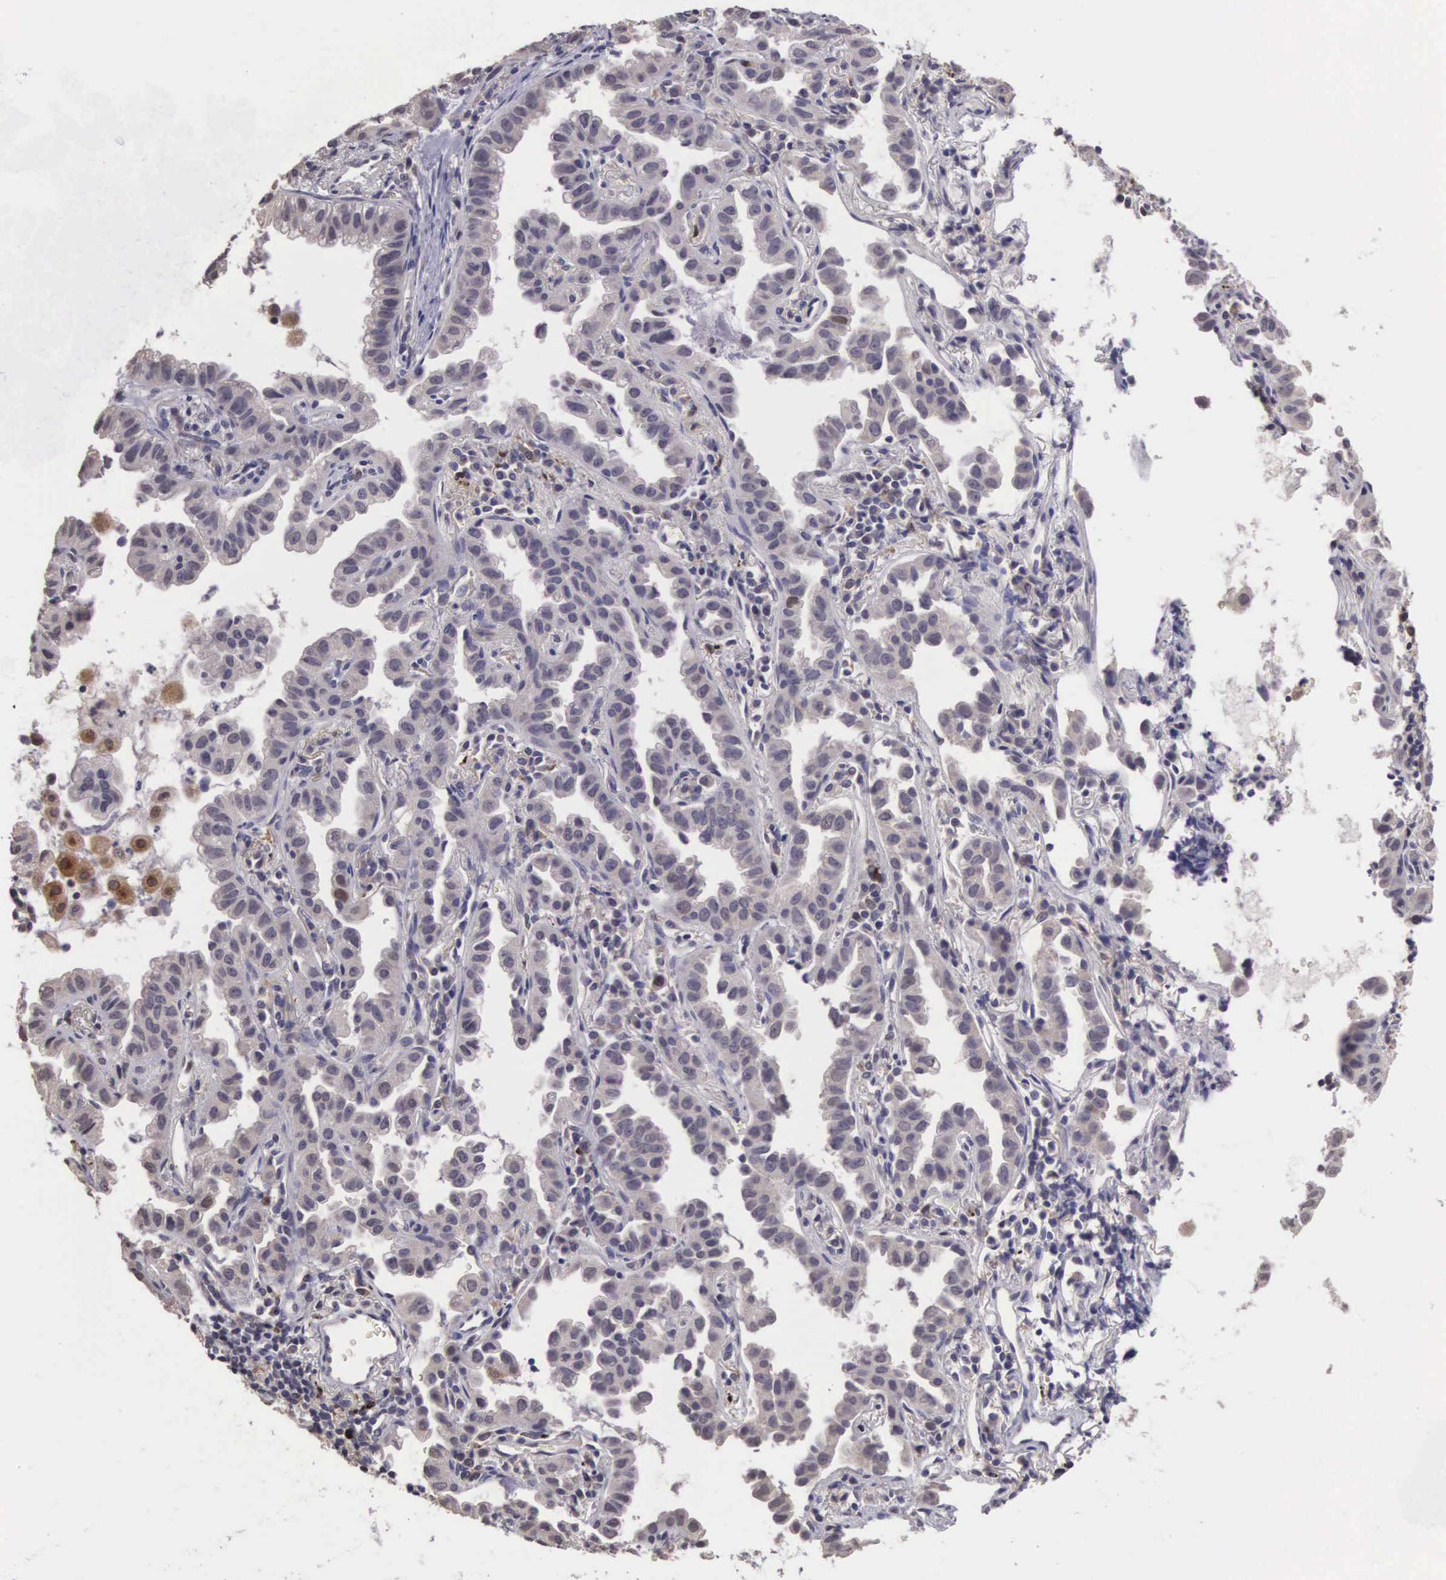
{"staining": {"intensity": "weak", "quantity": "<25%", "location": "nuclear"}, "tissue": "lung cancer", "cell_type": "Tumor cells", "image_type": "cancer", "snomed": [{"axis": "morphology", "description": "Adenocarcinoma, NOS"}, {"axis": "topography", "description": "Lung"}], "caption": "A photomicrograph of lung cancer stained for a protein shows no brown staining in tumor cells.", "gene": "CDC45", "patient": {"sex": "female", "age": 50}}